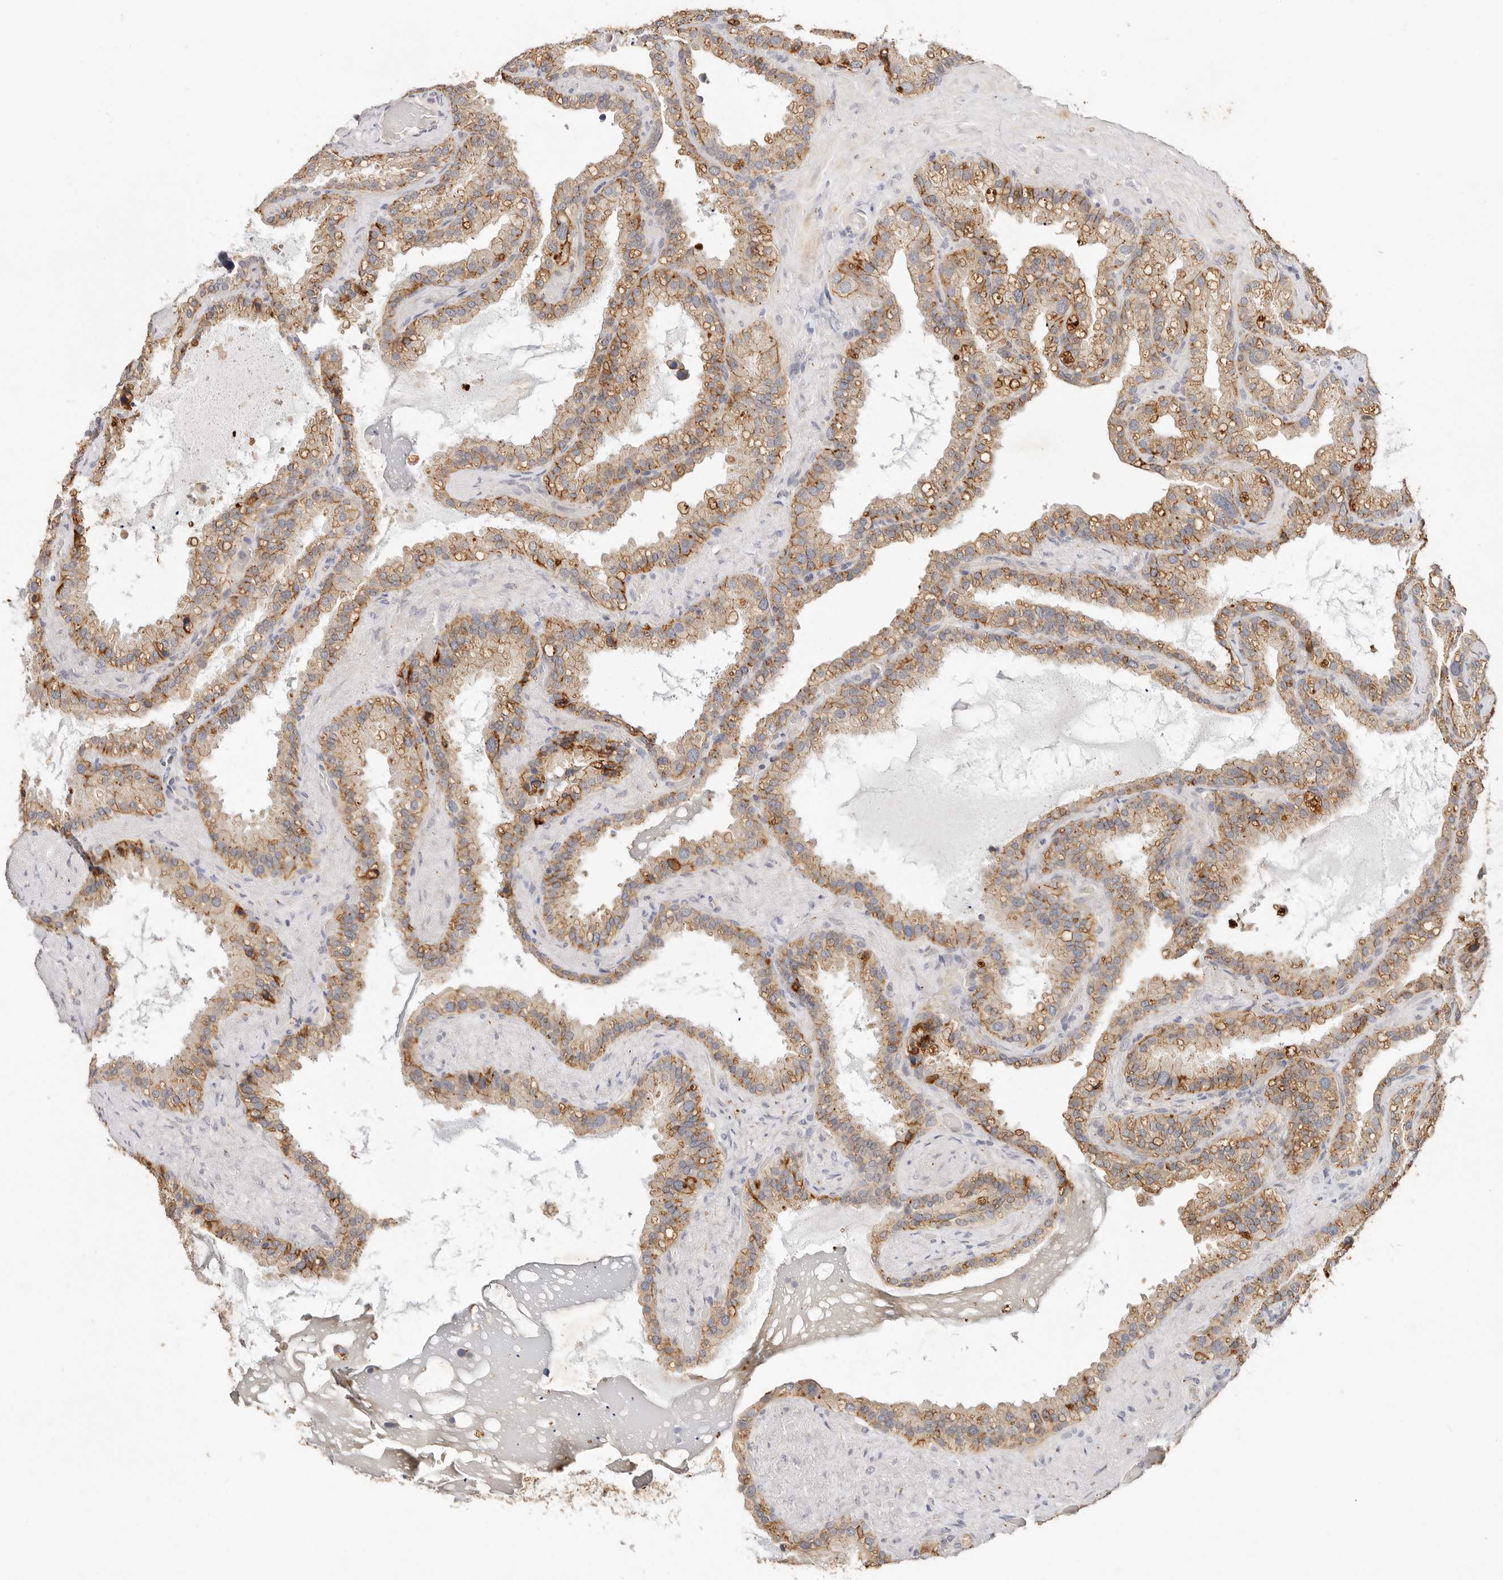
{"staining": {"intensity": "moderate", "quantity": ">75%", "location": "cytoplasmic/membranous"}, "tissue": "seminal vesicle", "cell_type": "Glandular cells", "image_type": "normal", "snomed": [{"axis": "morphology", "description": "Normal tissue, NOS"}, {"axis": "topography", "description": "Prostate"}, {"axis": "topography", "description": "Seminal veicle"}], "caption": "DAB (3,3'-diaminobenzidine) immunohistochemical staining of normal human seminal vesicle reveals moderate cytoplasmic/membranous protein positivity in approximately >75% of glandular cells.", "gene": "CXADR", "patient": {"sex": "male", "age": 68}}